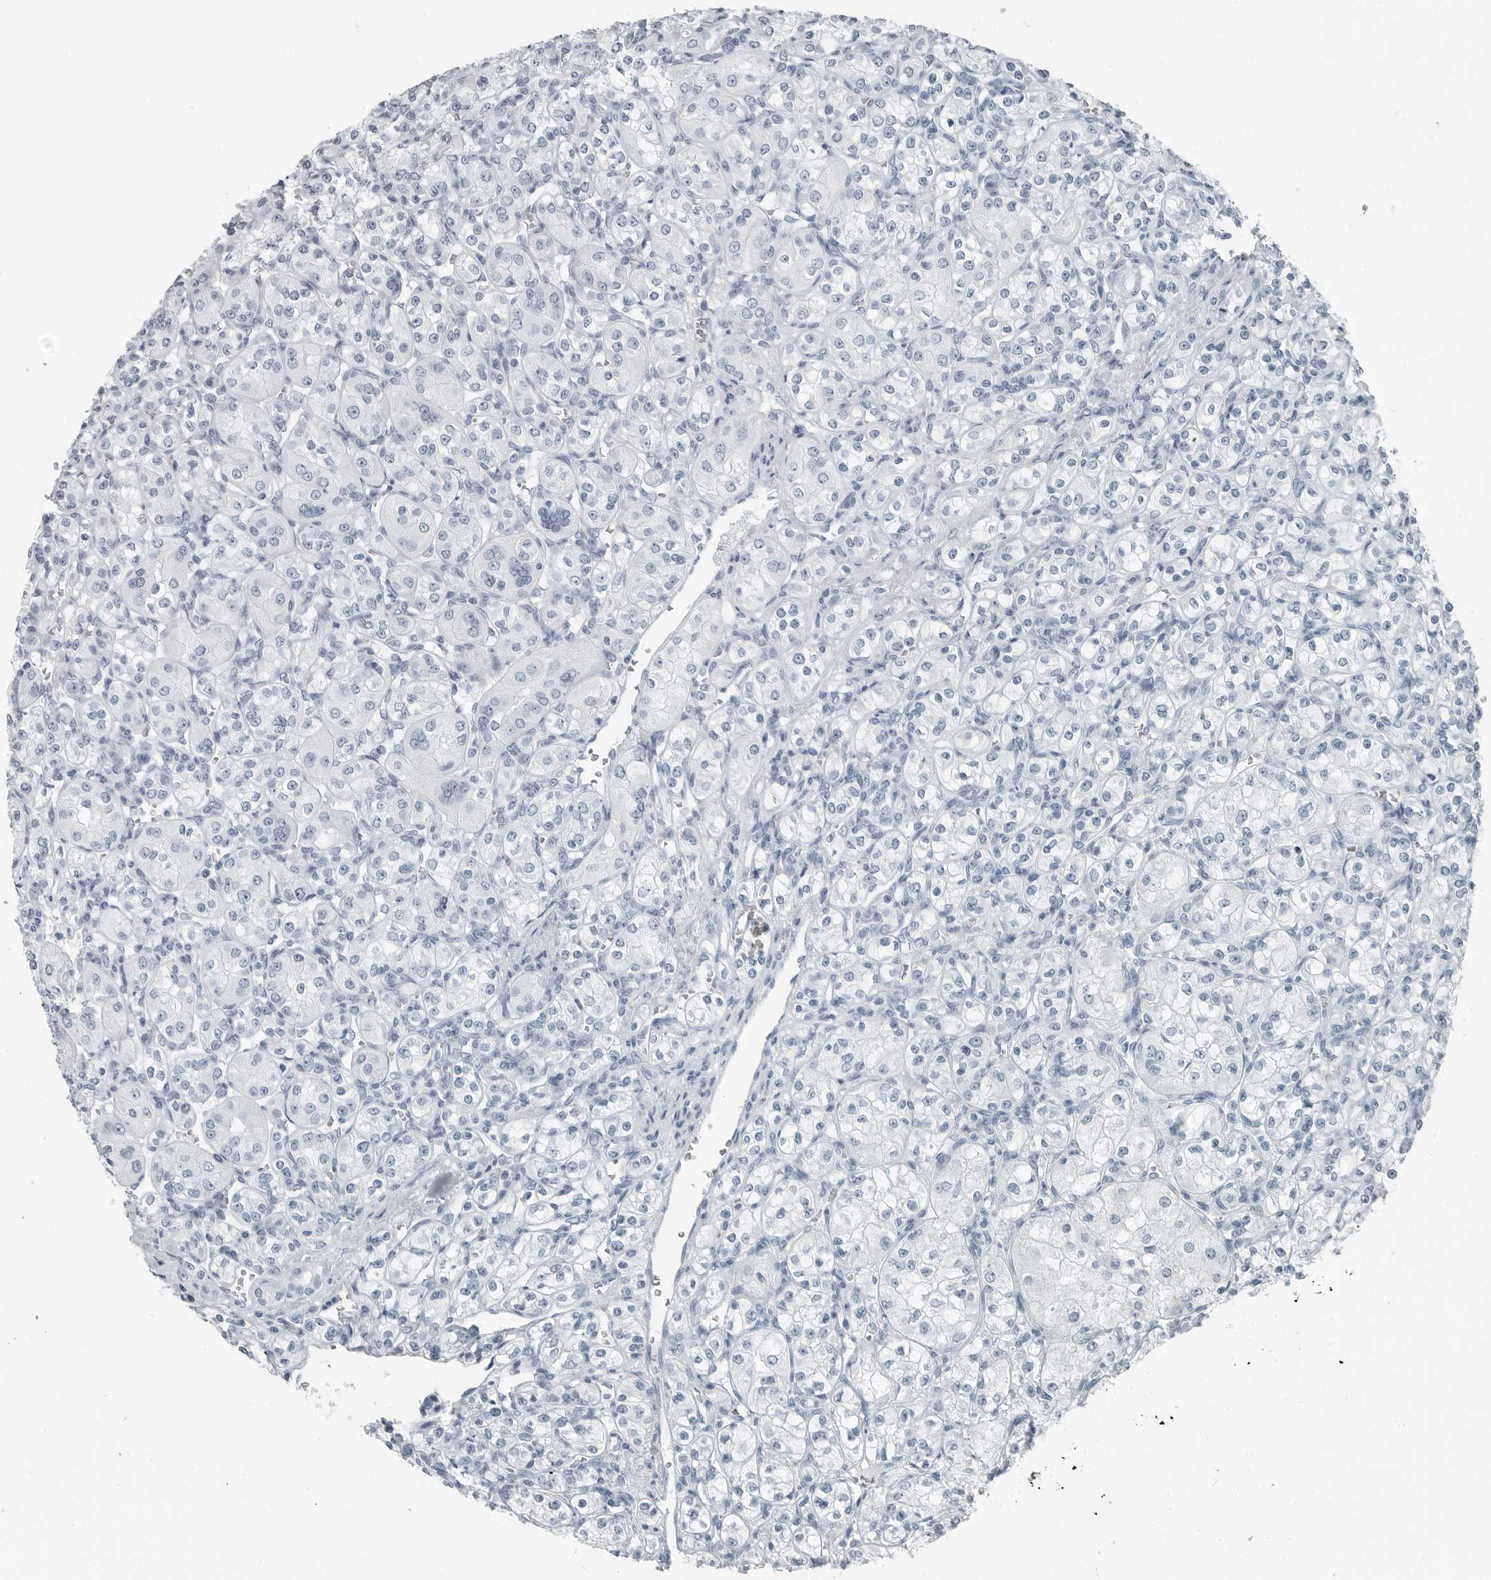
{"staining": {"intensity": "negative", "quantity": "none", "location": "none"}, "tissue": "renal cancer", "cell_type": "Tumor cells", "image_type": "cancer", "snomed": [{"axis": "morphology", "description": "Adenocarcinoma, NOS"}, {"axis": "topography", "description": "Kidney"}], "caption": "A photomicrograph of human renal adenocarcinoma is negative for staining in tumor cells.", "gene": "FABP6", "patient": {"sex": "male", "age": 77}}